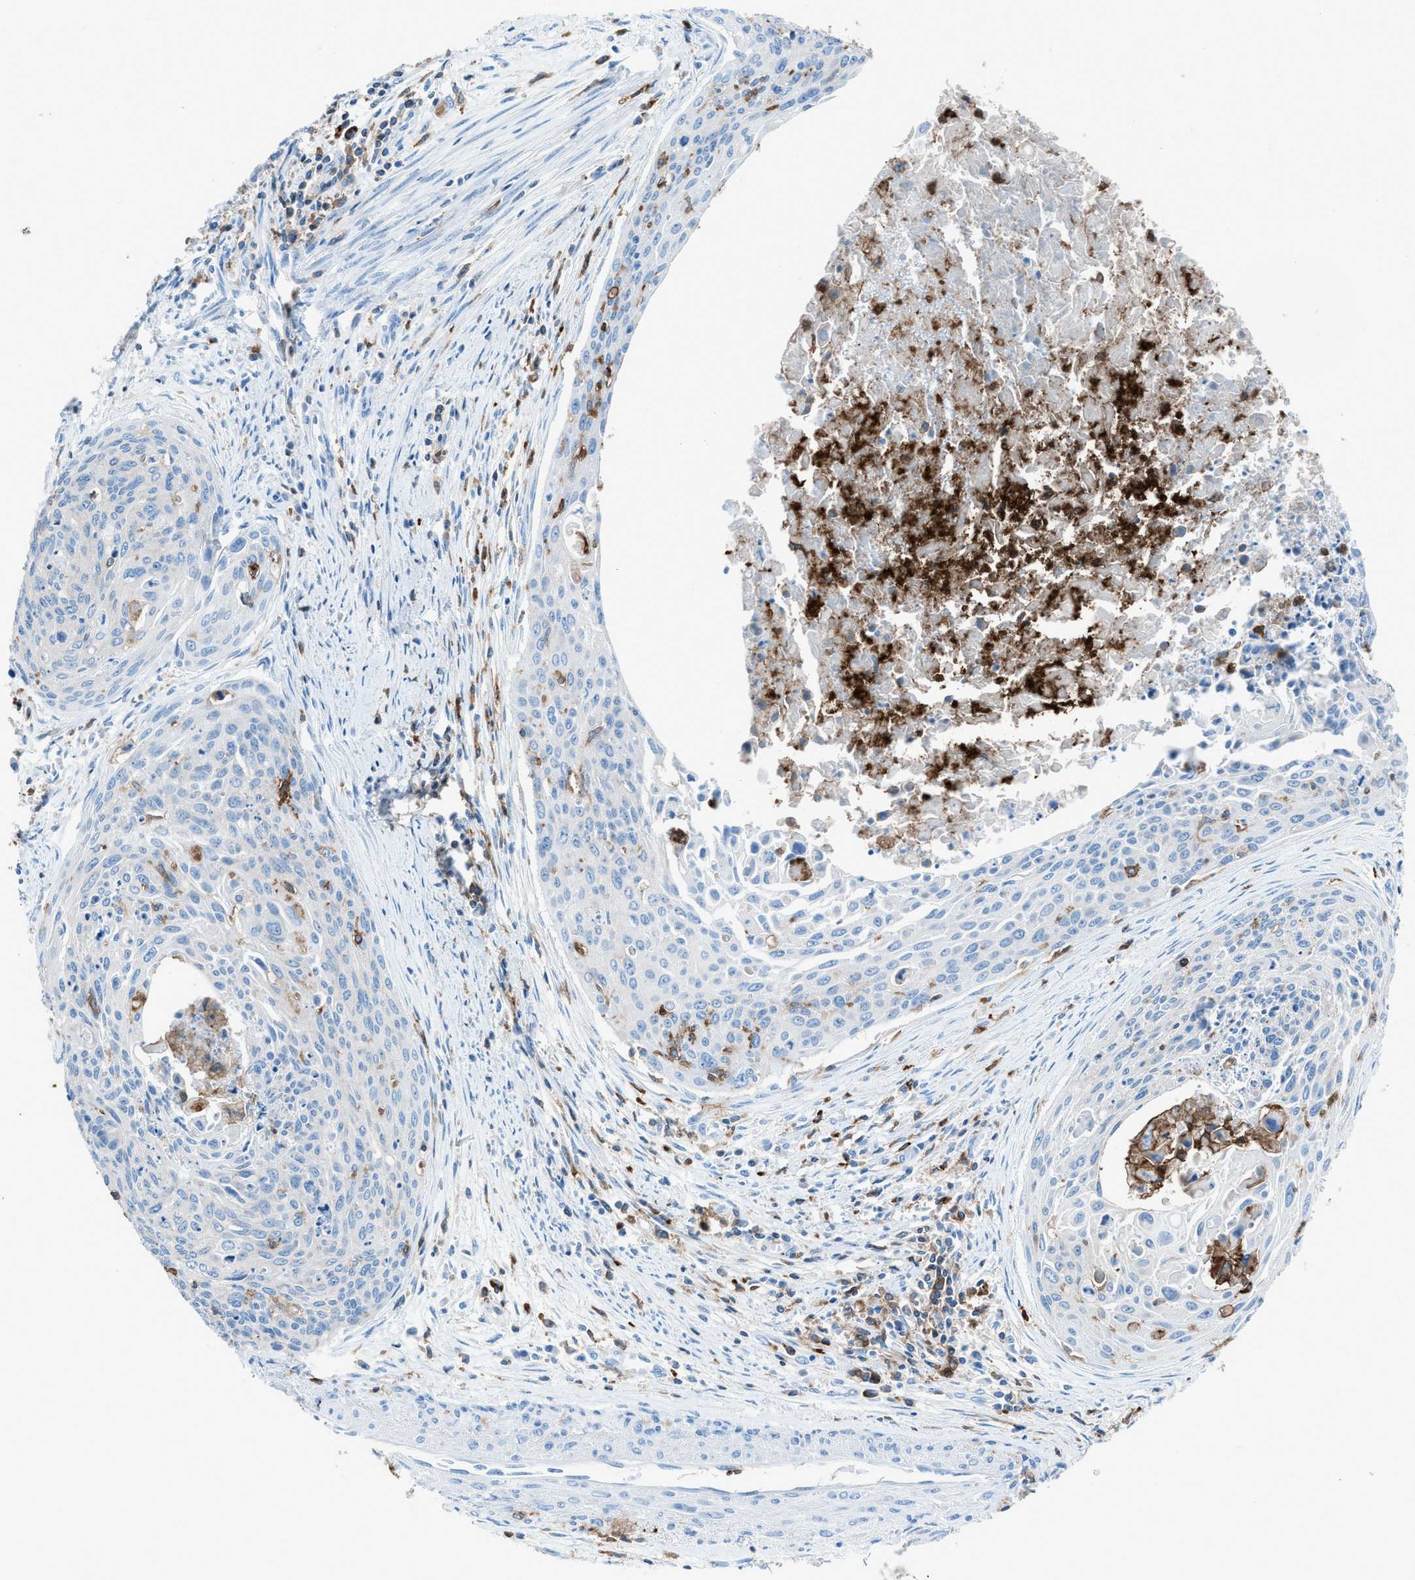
{"staining": {"intensity": "negative", "quantity": "none", "location": "none"}, "tissue": "cervical cancer", "cell_type": "Tumor cells", "image_type": "cancer", "snomed": [{"axis": "morphology", "description": "Squamous cell carcinoma, NOS"}, {"axis": "topography", "description": "Cervix"}], "caption": "Immunohistochemistry image of neoplastic tissue: cervical squamous cell carcinoma stained with DAB shows no significant protein expression in tumor cells.", "gene": "ITGB2", "patient": {"sex": "female", "age": 55}}